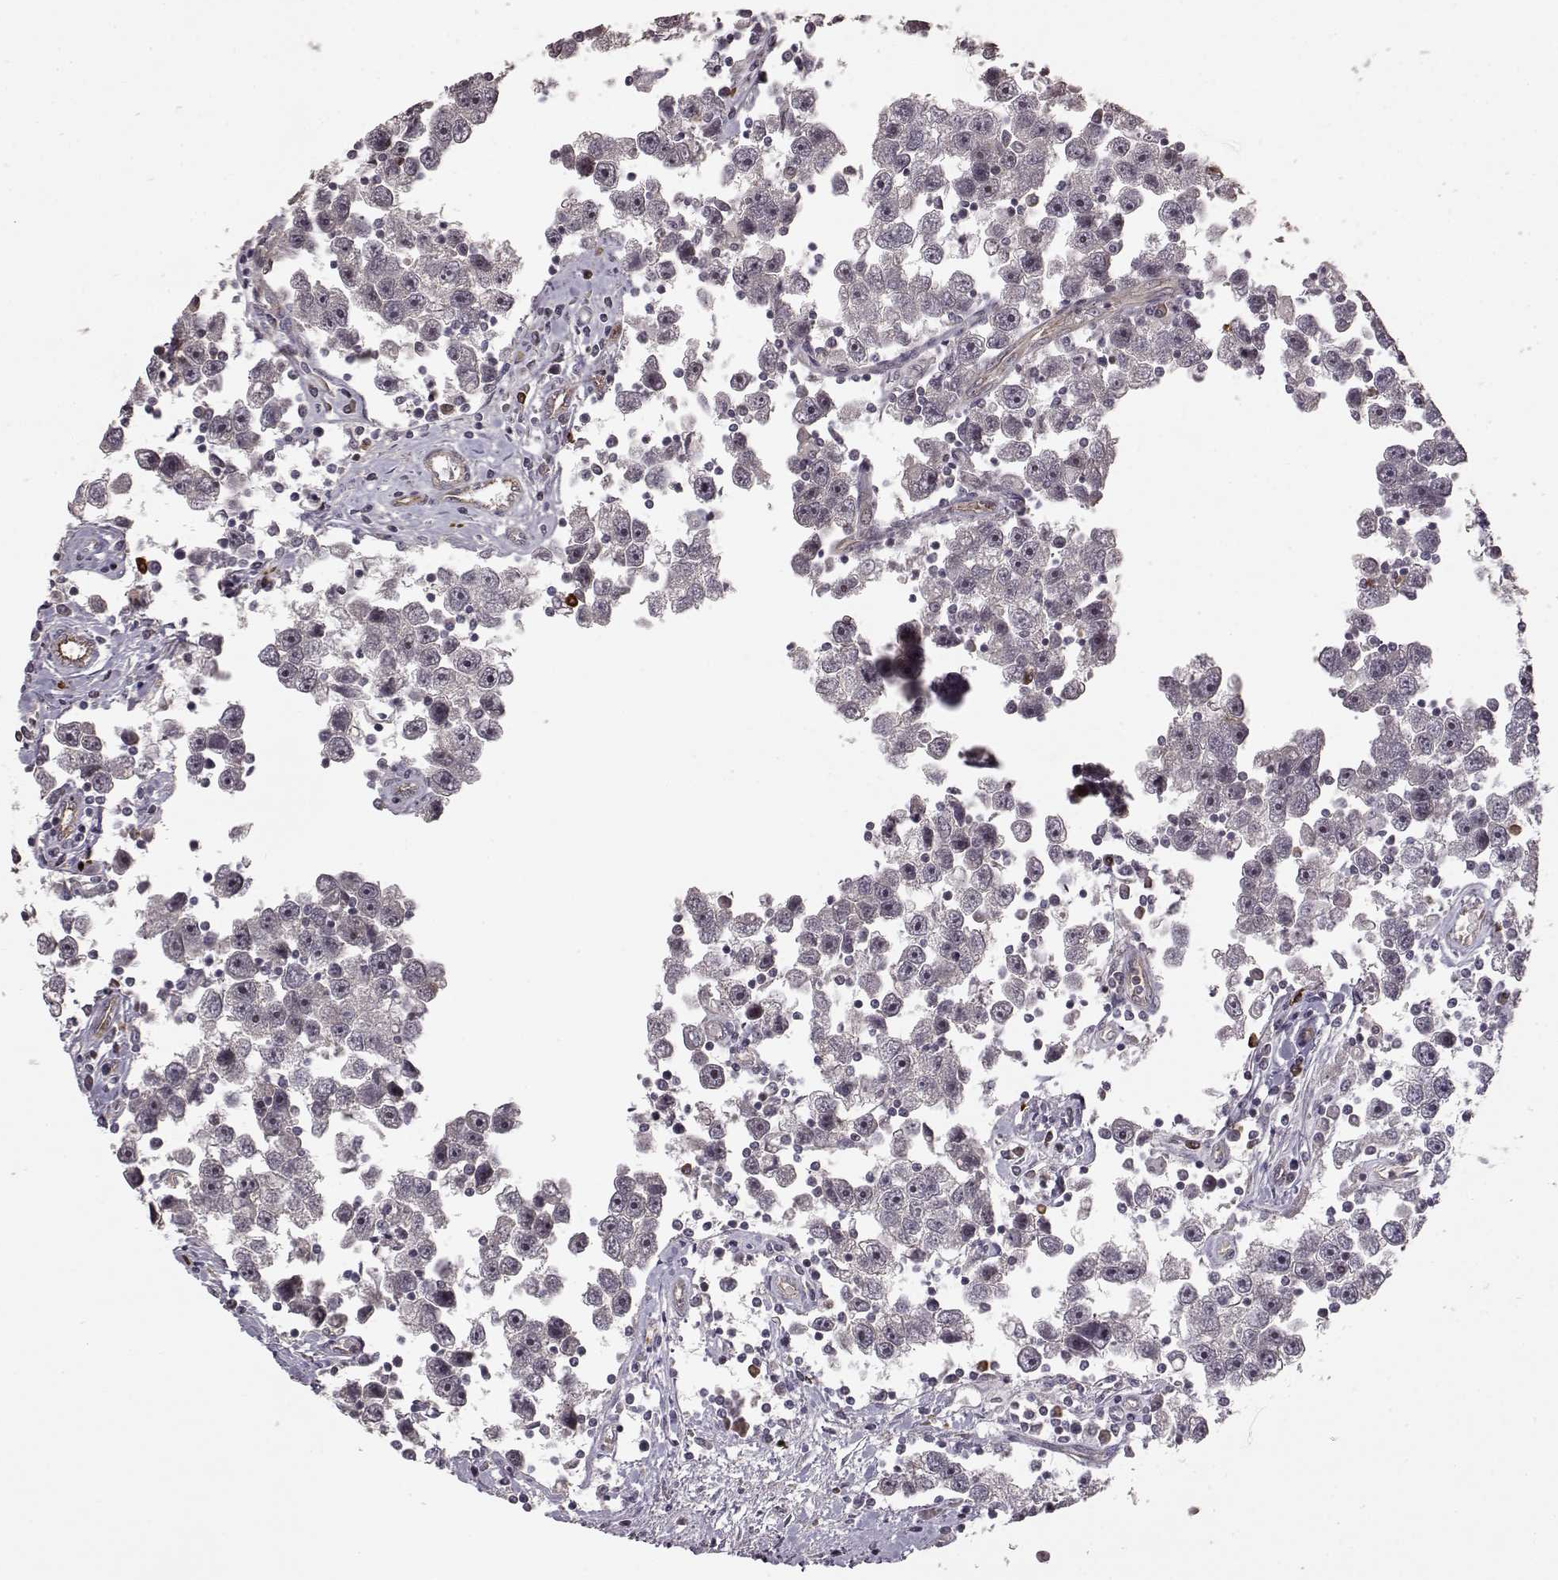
{"staining": {"intensity": "negative", "quantity": "none", "location": "none"}, "tissue": "testis cancer", "cell_type": "Tumor cells", "image_type": "cancer", "snomed": [{"axis": "morphology", "description": "Seminoma, NOS"}, {"axis": "topography", "description": "Testis"}], "caption": "DAB (3,3'-diaminobenzidine) immunohistochemical staining of testis cancer (seminoma) demonstrates no significant expression in tumor cells.", "gene": "BACH2", "patient": {"sex": "male", "age": 30}}